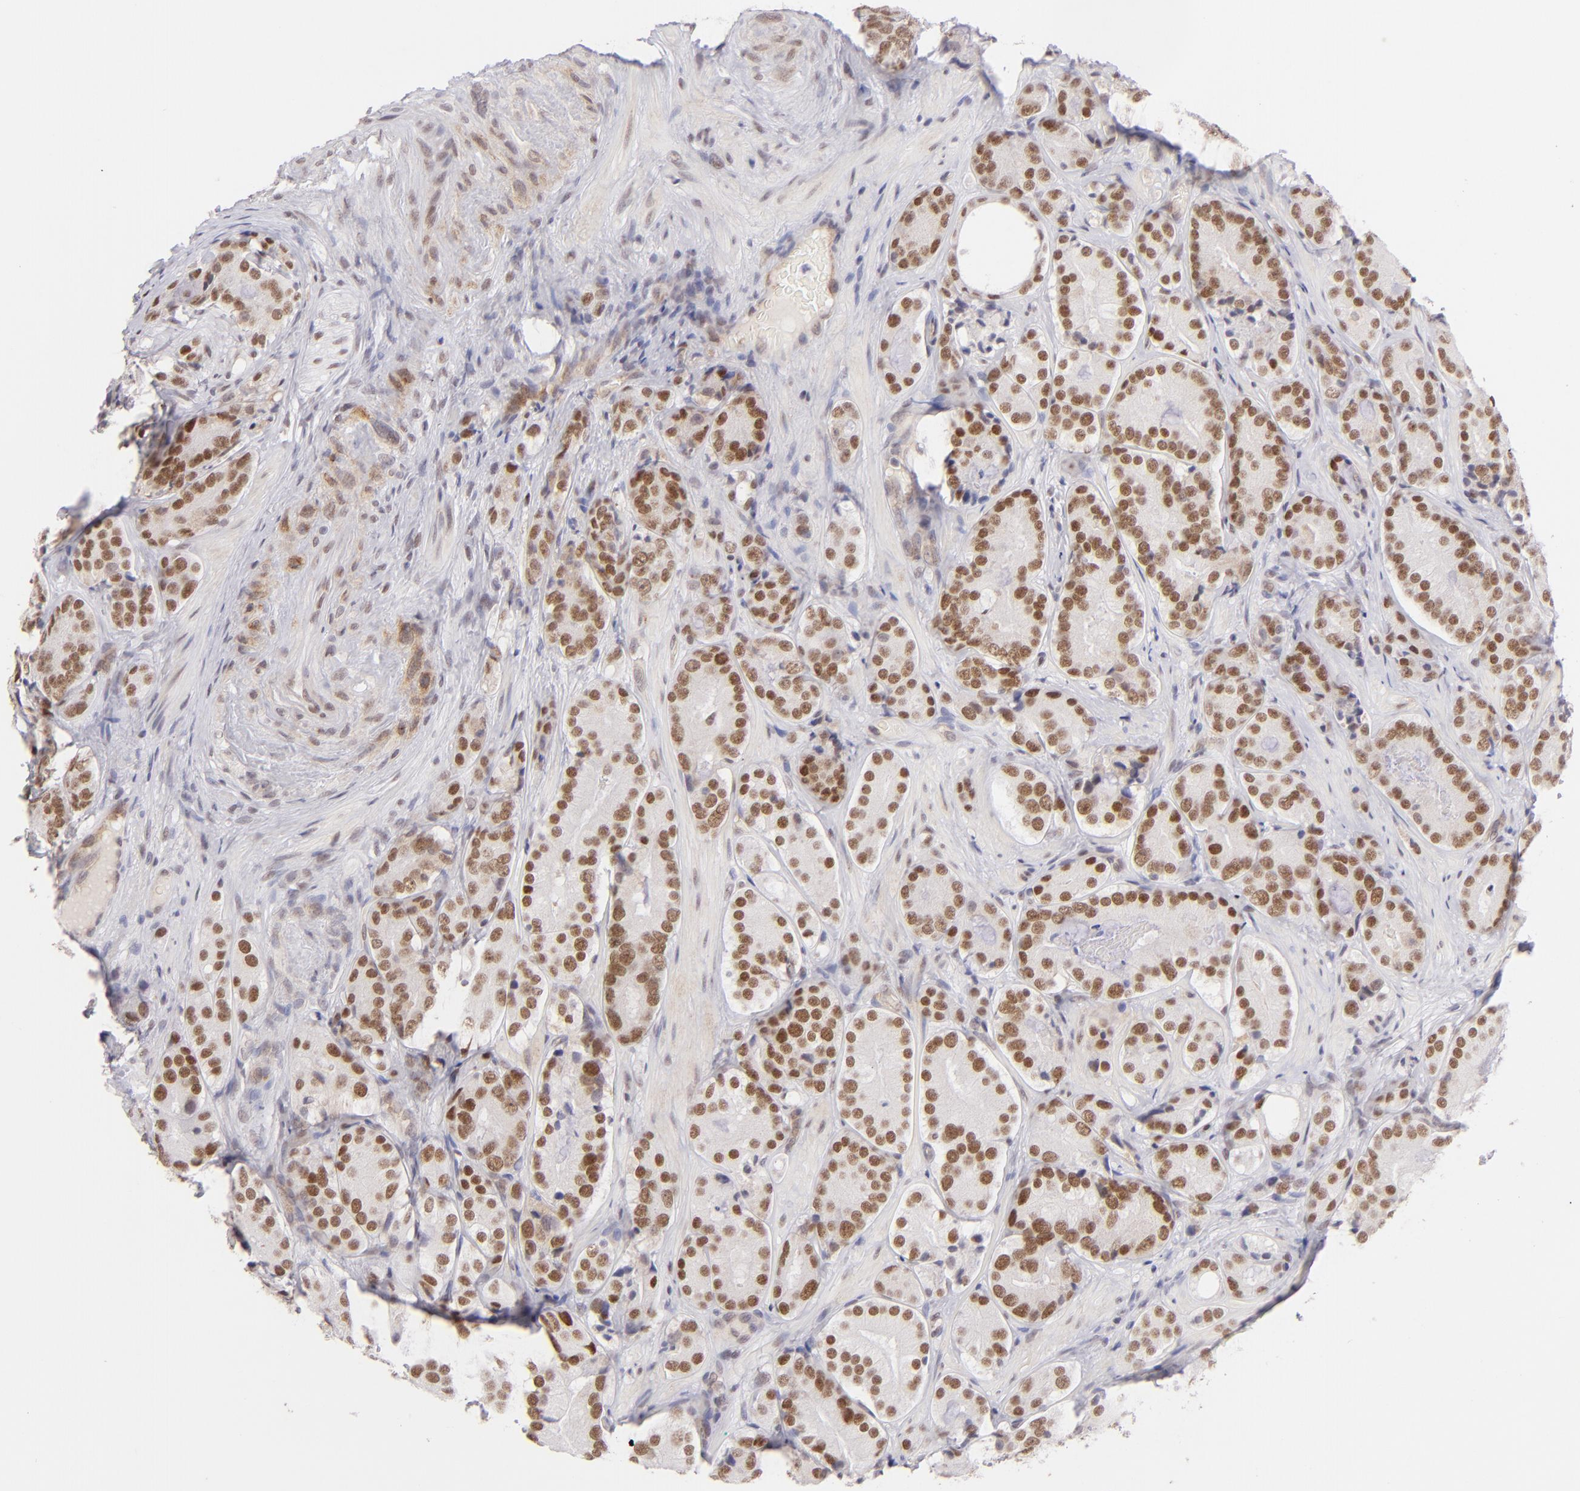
{"staining": {"intensity": "moderate", "quantity": ">75%", "location": "nuclear"}, "tissue": "prostate cancer", "cell_type": "Tumor cells", "image_type": "cancer", "snomed": [{"axis": "morphology", "description": "Adenocarcinoma, High grade"}, {"axis": "topography", "description": "Prostate"}], "caption": "Protein staining exhibits moderate nuclear positivity in about >75% of tumor cells in prostate cancer (high-grade adenocarcinoma).", "gene": "POU2F1", "patient": {"sex": "male", "age": 70}}